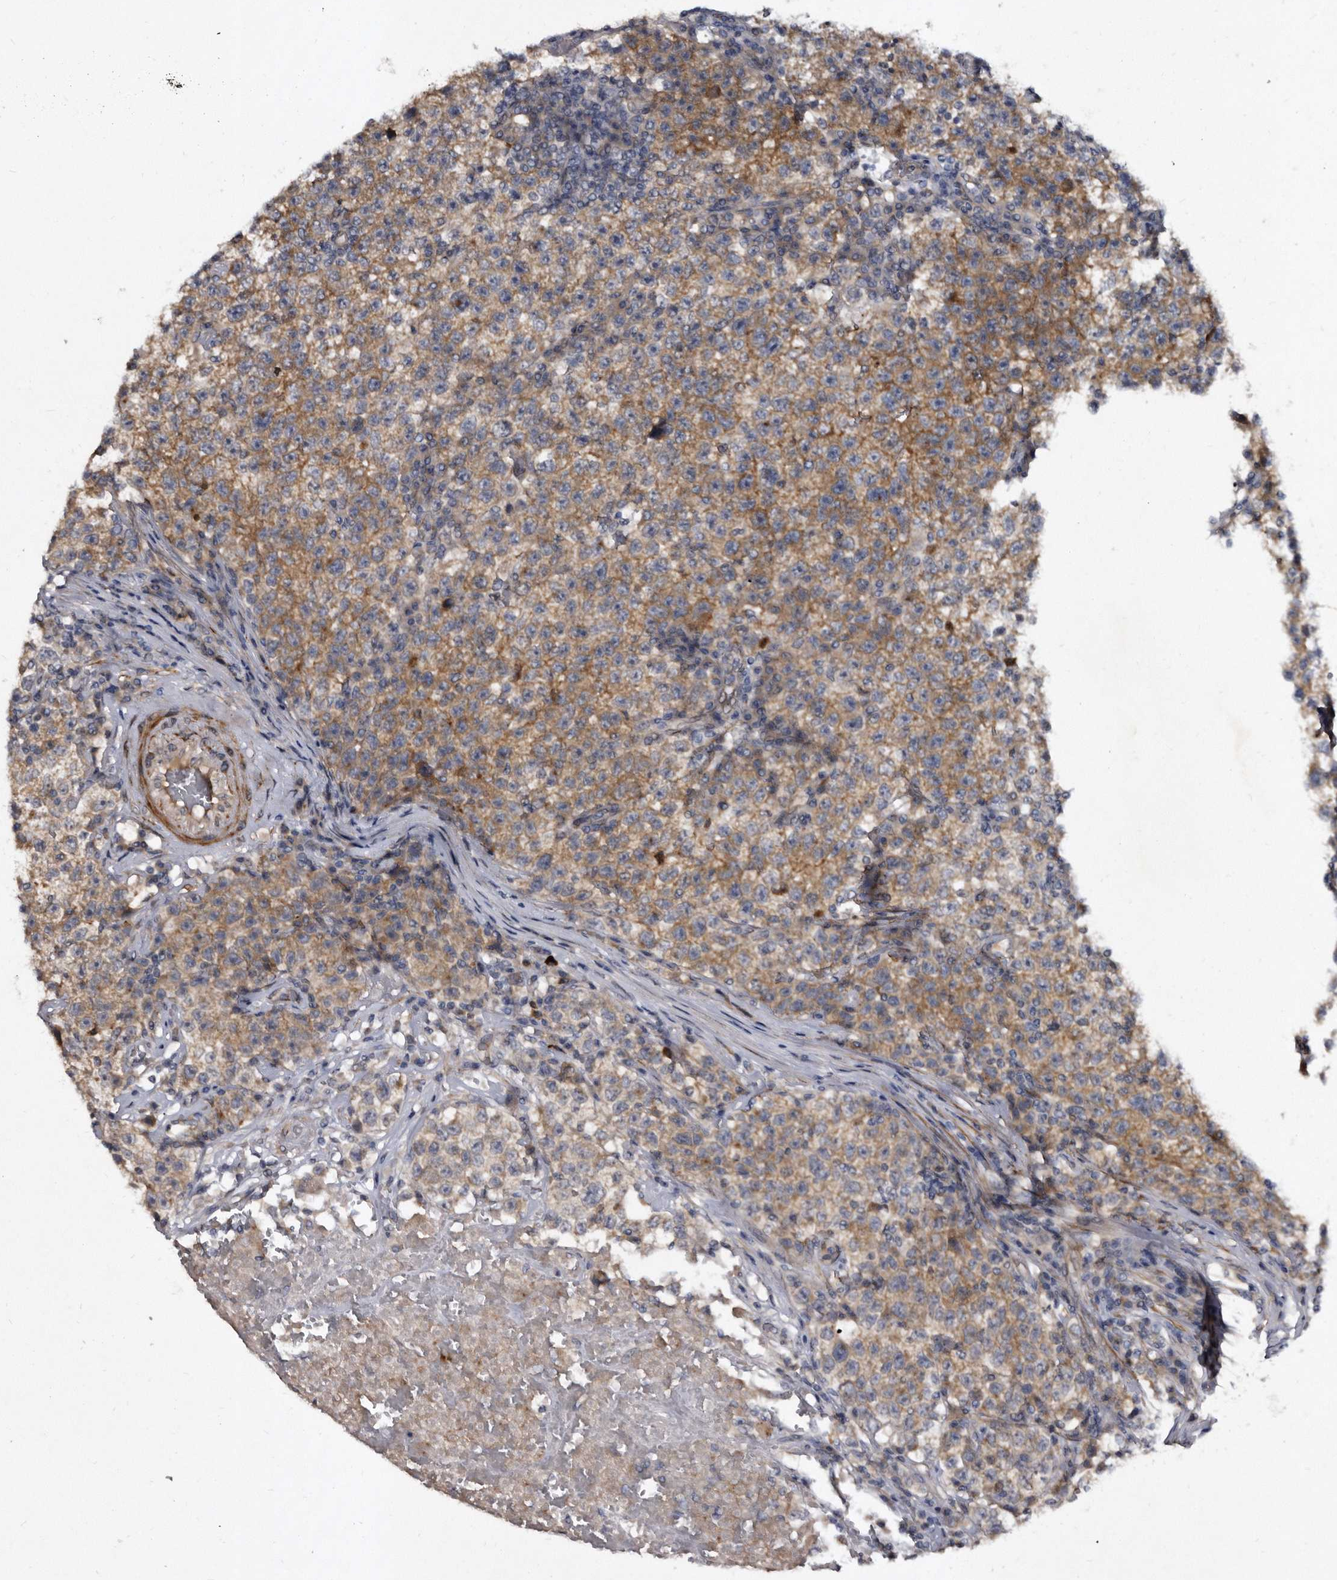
{"staining": {"intensity": "moderate", "quantity": "25%-75%", "location": "cytoplasmic/membranous"}, "tissue": "testis cancer", "cell_type": "Tumor cells", "image_type": "cancer", "snomed": [{"axis": "morphology", "description": "Seminoma, NOS"}, {"axis": "topography", "description": "Testis"}], "caption": "A high-resolution histopathology image shows IHC staining of testis cancer (seminoma), which exhibits moderate cytoplasmic/membranous staining in approximately 25%-75% of tumor cells. (DAB IHC, brown staining for protein, blue staining for nuclei).", "gene": "PROM1", "patient": {"sex": "male", "age": 22}}